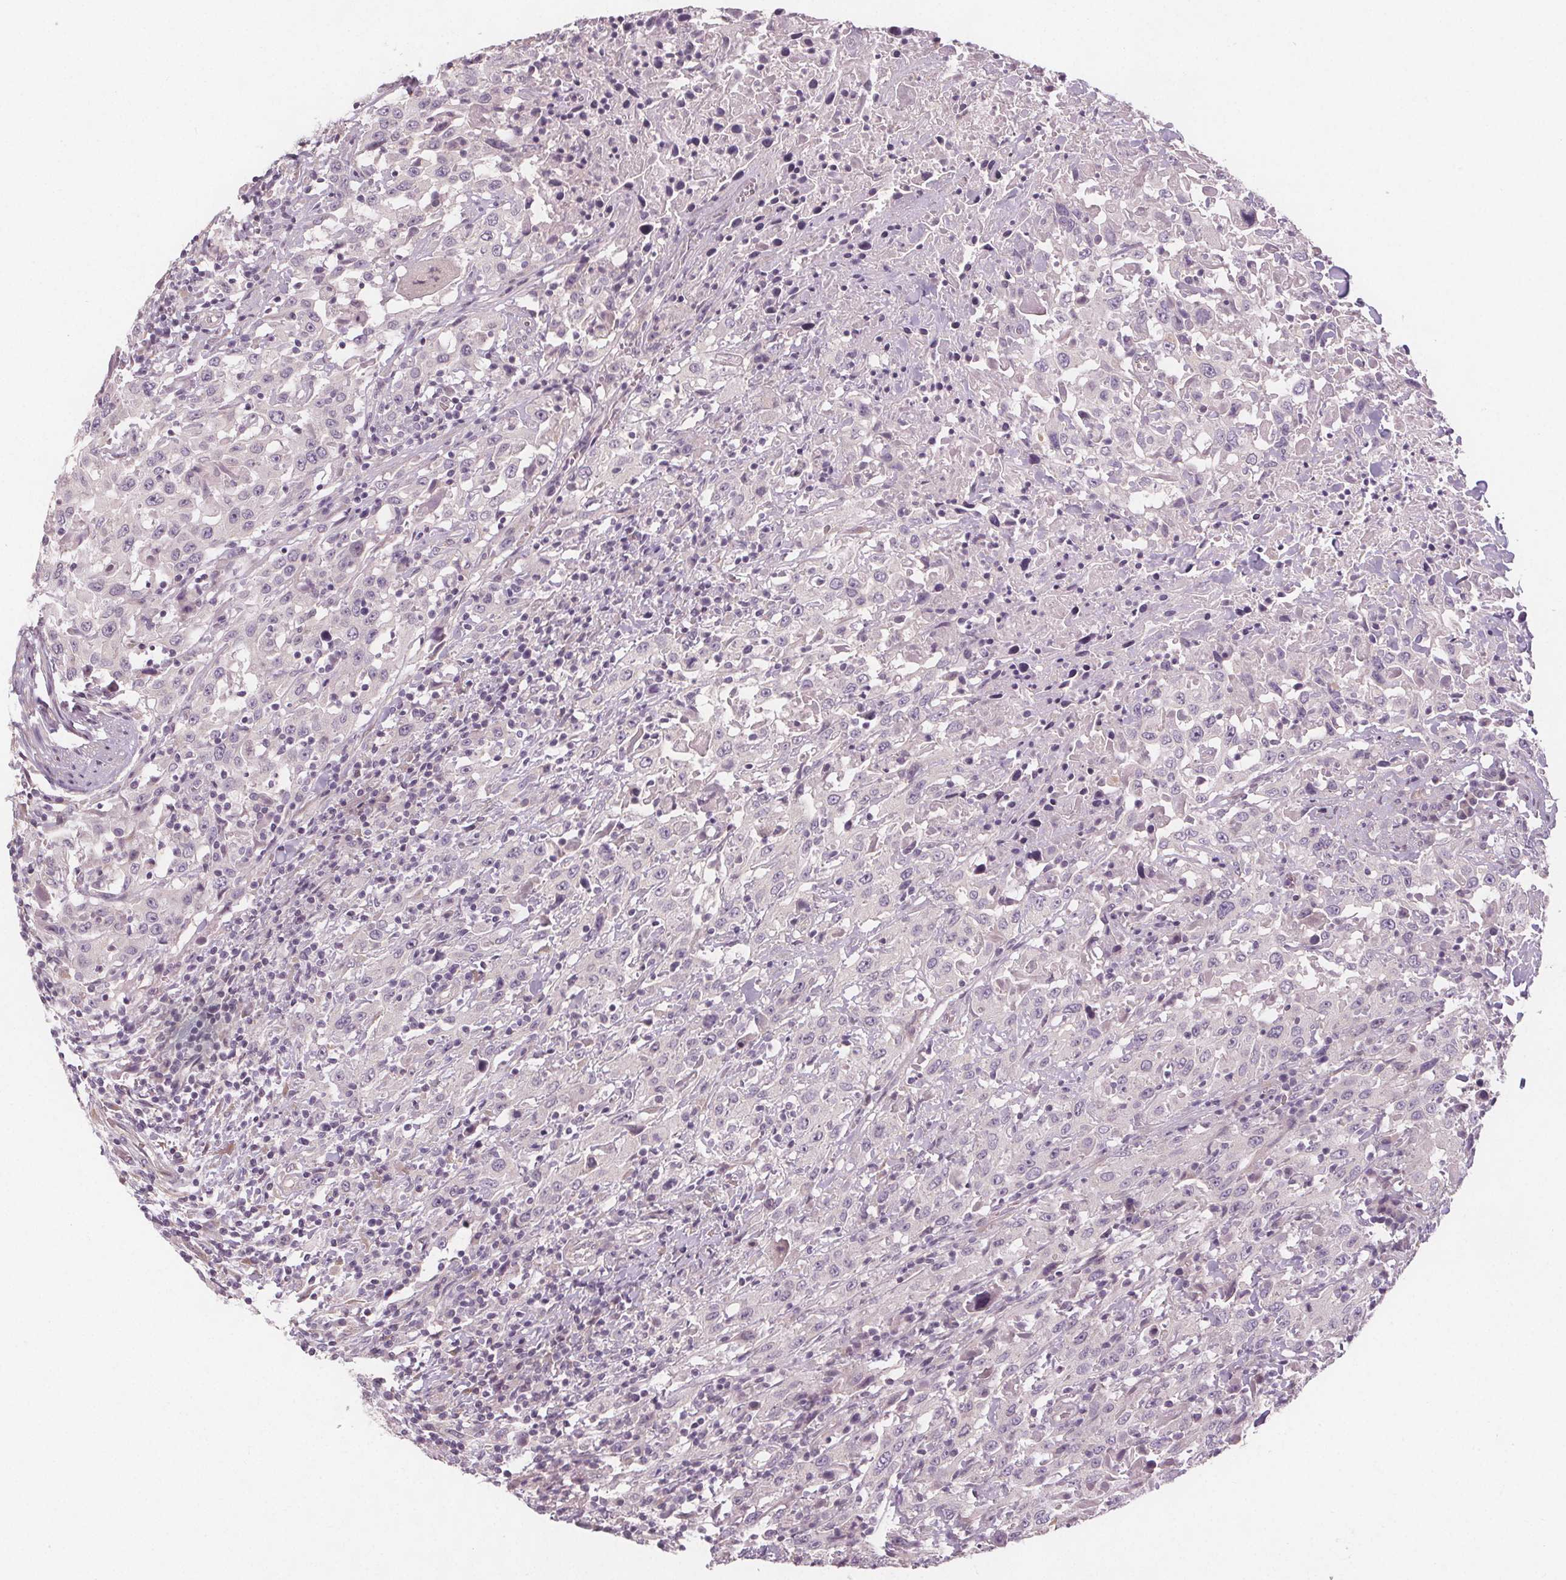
{"staining": {"intensity": "negative", "quantity": "none", "location": "none"}, "tissue": "urothelial cancer", "cell_type": "Tumor cells", "image_type": "cancer", "snomed": [{"axis": "morphology", "description": "Urothelial carcinoma, High grade"}, {"axis": "topography", "description": "Urinary bladder"}], "caption": "Immunohistochemistry (IHC) histopathology image of high-grade urothelial carcinoma stained for a protein (brown), which demonstrates no positivity in tumor cells.", "gene": "VNN1", "patient": {"sex": "male", "age": 61}}